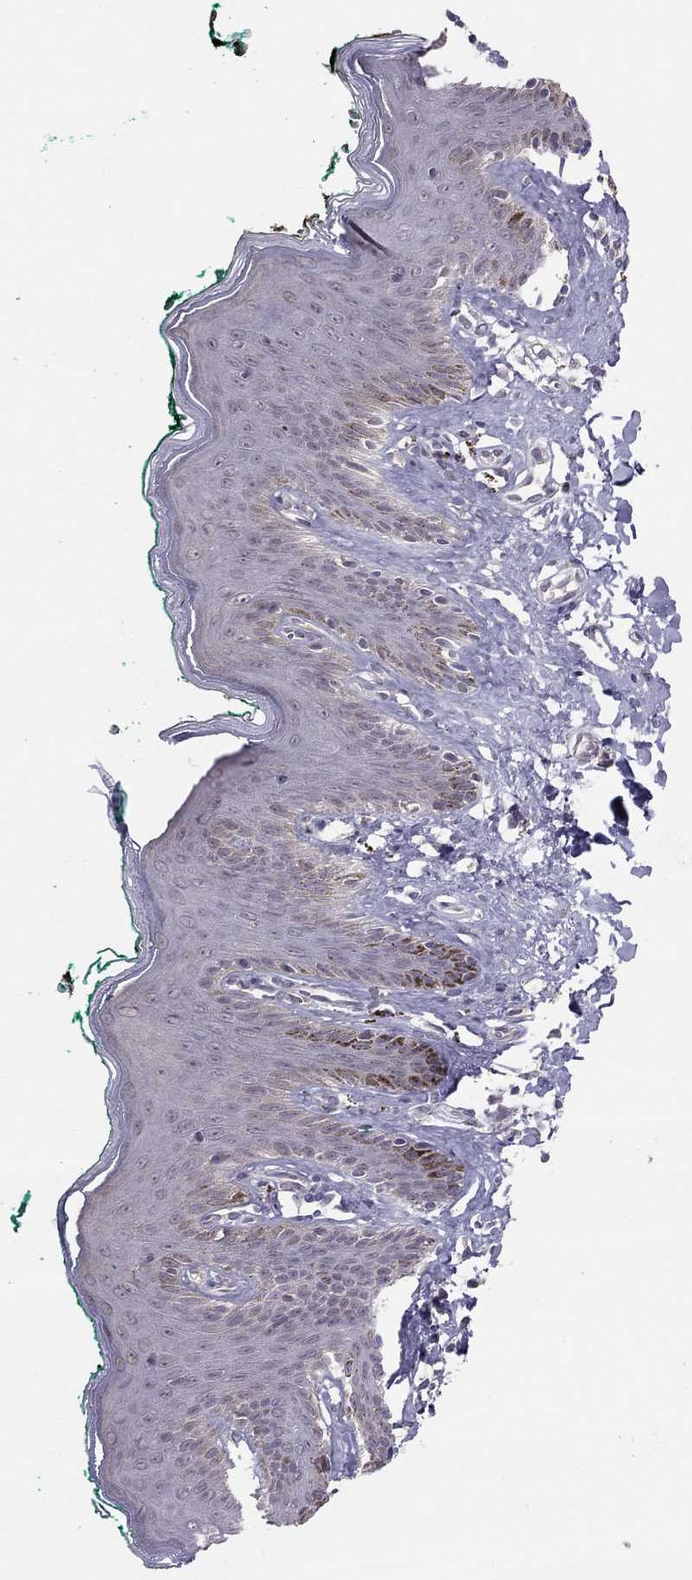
{"staining": {"intensity": "negative", "quantity": "none", "location": "none"}, "tissue": "skin", "cell_type": "Epidermal cells", "image_type": "normal", "snomed": [{"axis": "morphology", "description": "Normal tissue, NOS"}, {"axis": "topography", "description": "Vulva"}], "caption": "Unremarkable skin was stained to show a protein in brown. There is no significant expression in epidermal cells. (Brightfield microscopy of DAB immunohistochemistry (IHC) at high magnification).", "gene": "HSF2BP", "patient": {"sex": "female", "age": 66}}